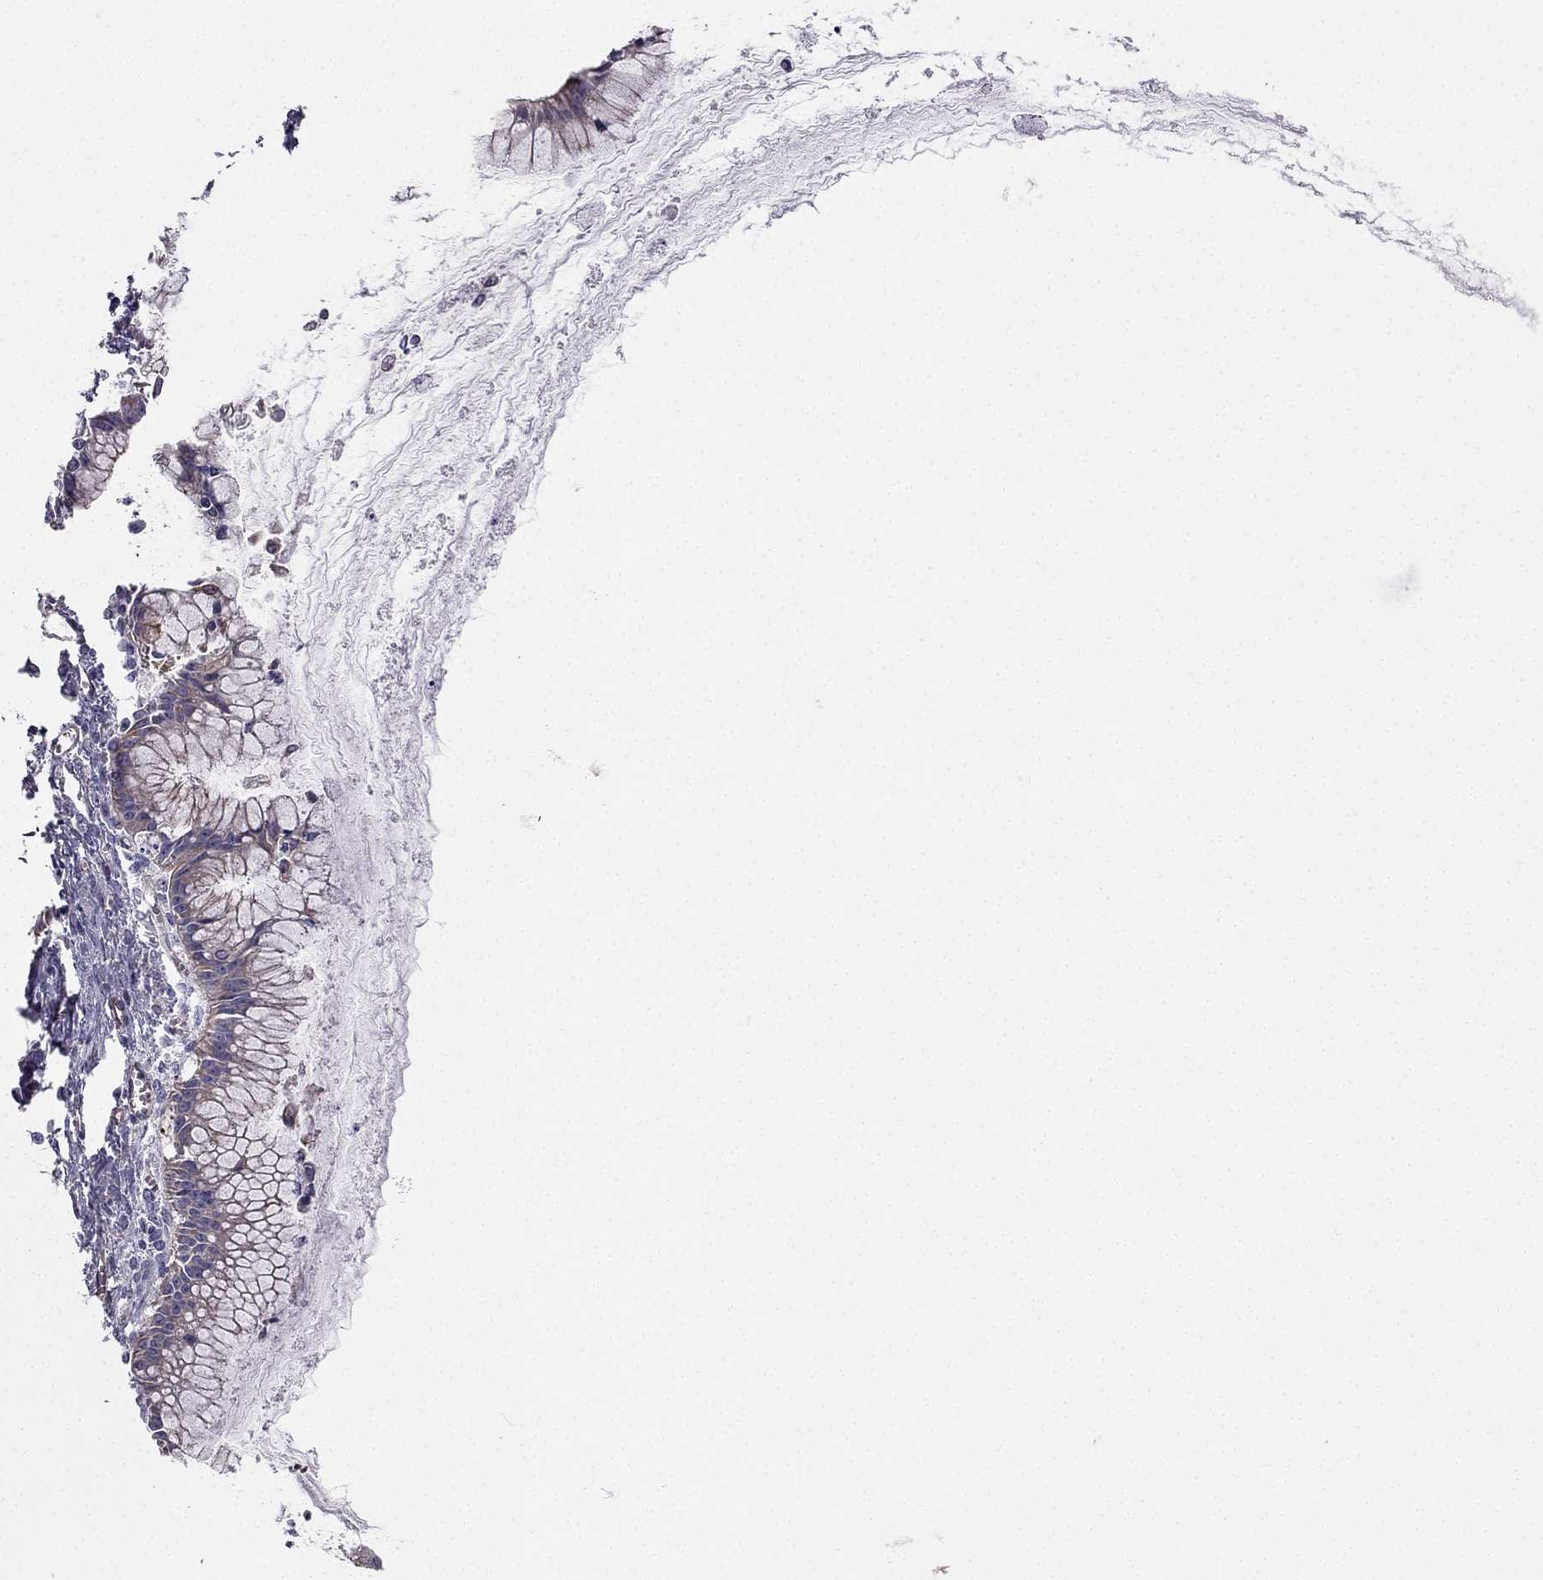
{"staining": {"intensity": "moderate", "quantity": "25%-75%", "location": "cytoplasmic/membranous"}, "tissue": "ovarian cancer", "cell_type": "Tumor cells", "image_type": "cancer", "snomed": [{"axis": "morphology", "description": "Cystadenocarcinoma, mucinous, NOS"}, {"axis": "topography", "description": "Ovary"}], "caption": "Ovarian cancer stained with immunohistochemistry demonstrates moderate cytoplasmic/membranous staining in approximately 25%-75% of tumor cells. The staining was performed using DAB (3,3'-diaminobenzidine) to visualize the protein expression in brown, while the nuclei were stained in blue with hematoxylin (Magnification: 20x).", "gene": "ENOX1", "patient": {"sex": "female", "age": 41}}